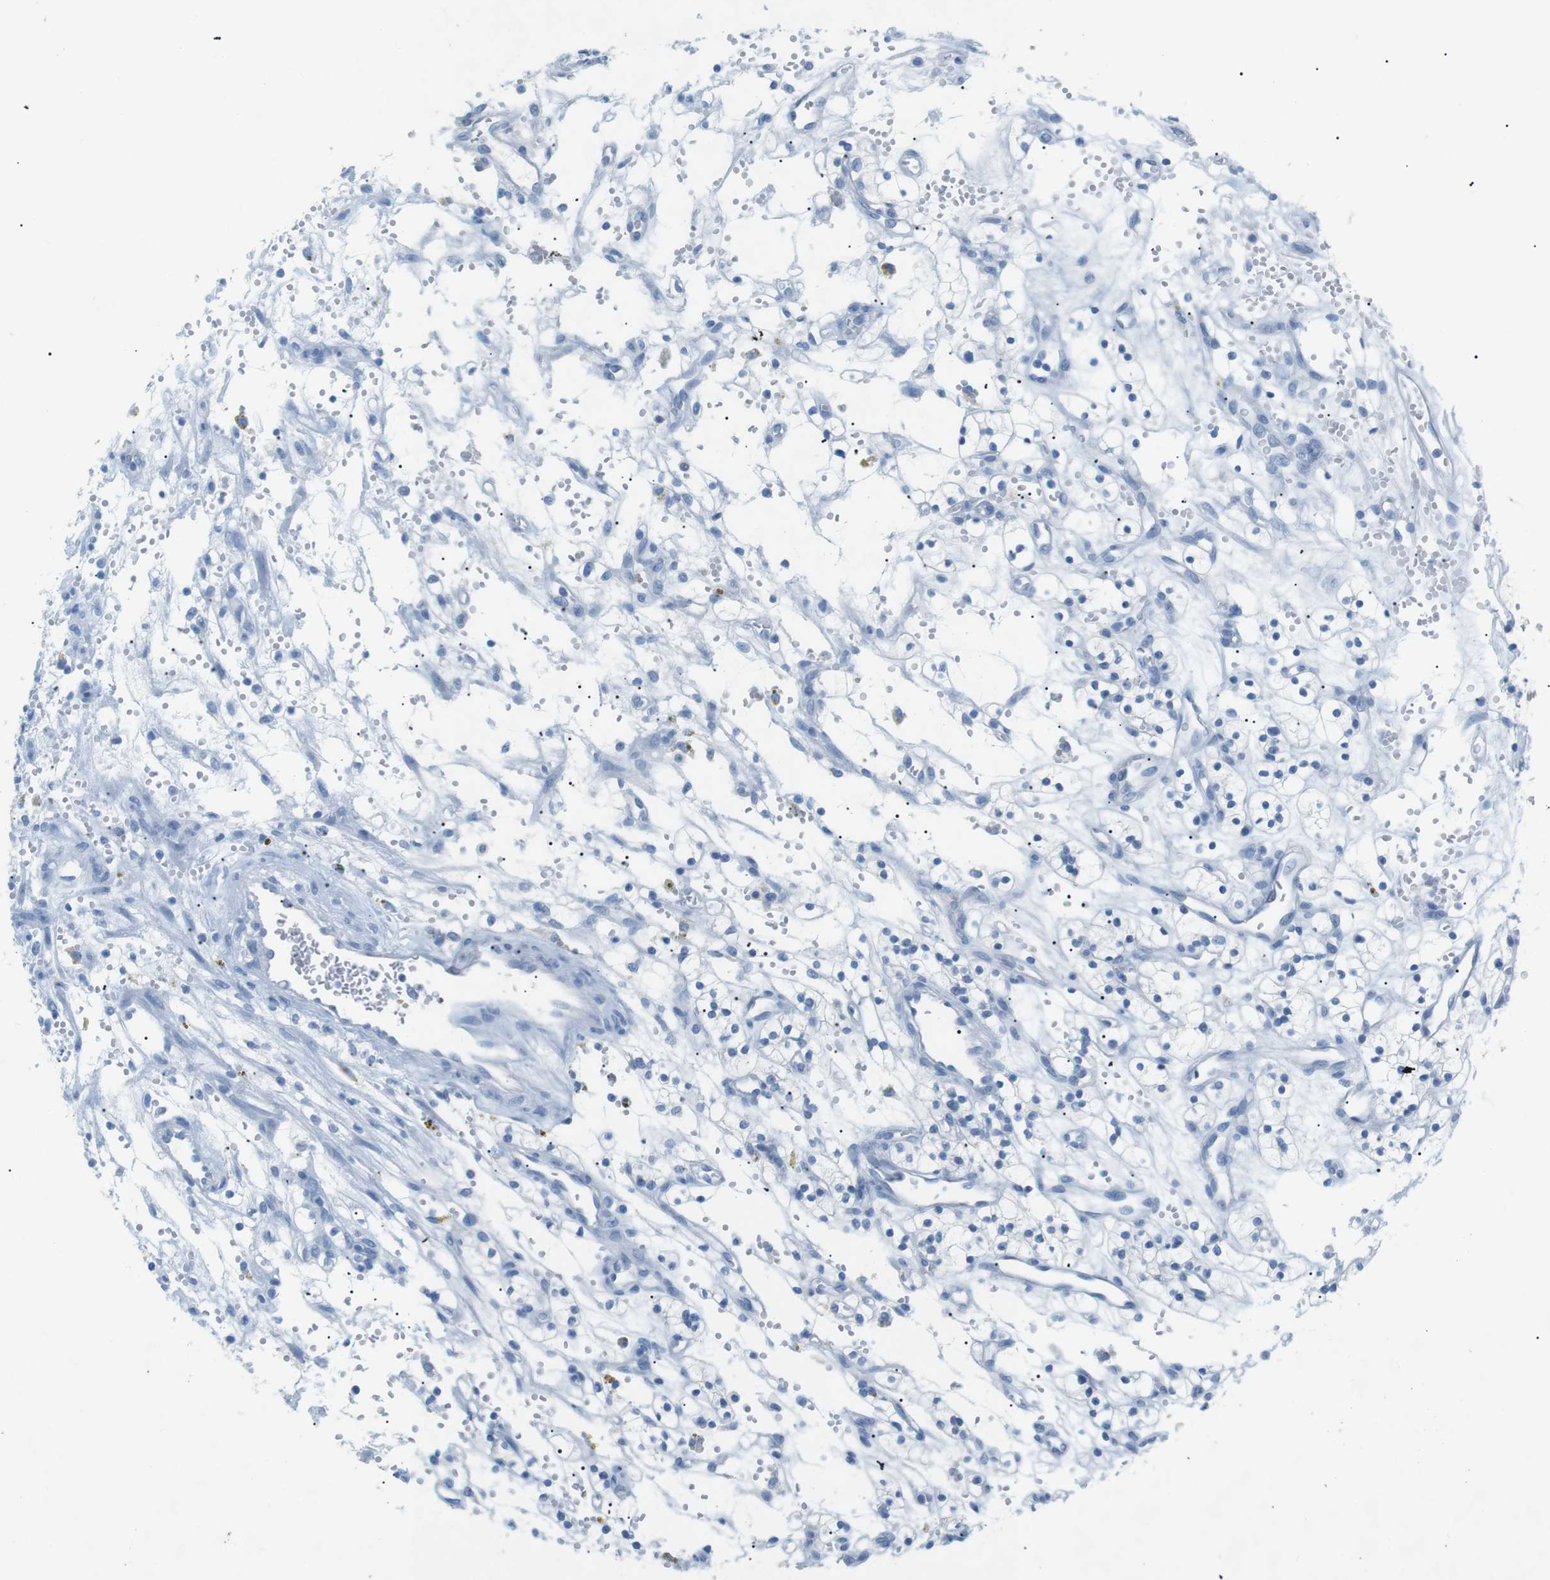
{"staining": {"intensity": "negative", "quantity": "none", "location": "none"}, "tissue": "renal cancer", "cell_type": "Tumor cells", "image_type": "cancer", "snomed": [{"axis": "morphology", "description": "Adenocarcinoma, NOS"}, {"axis": "topography", "description": "Kidney"}], "caption": "High magnification brightfield microscopy of adenocarcinoma (renal) stained with DAB (3,3'-diaminobenzidine) (brown) and counterstained with hematoxylin (blue): tumor cells show no significant staining.", "gene": "SALL4", "patient": {"sex": "female", "age": 57}}